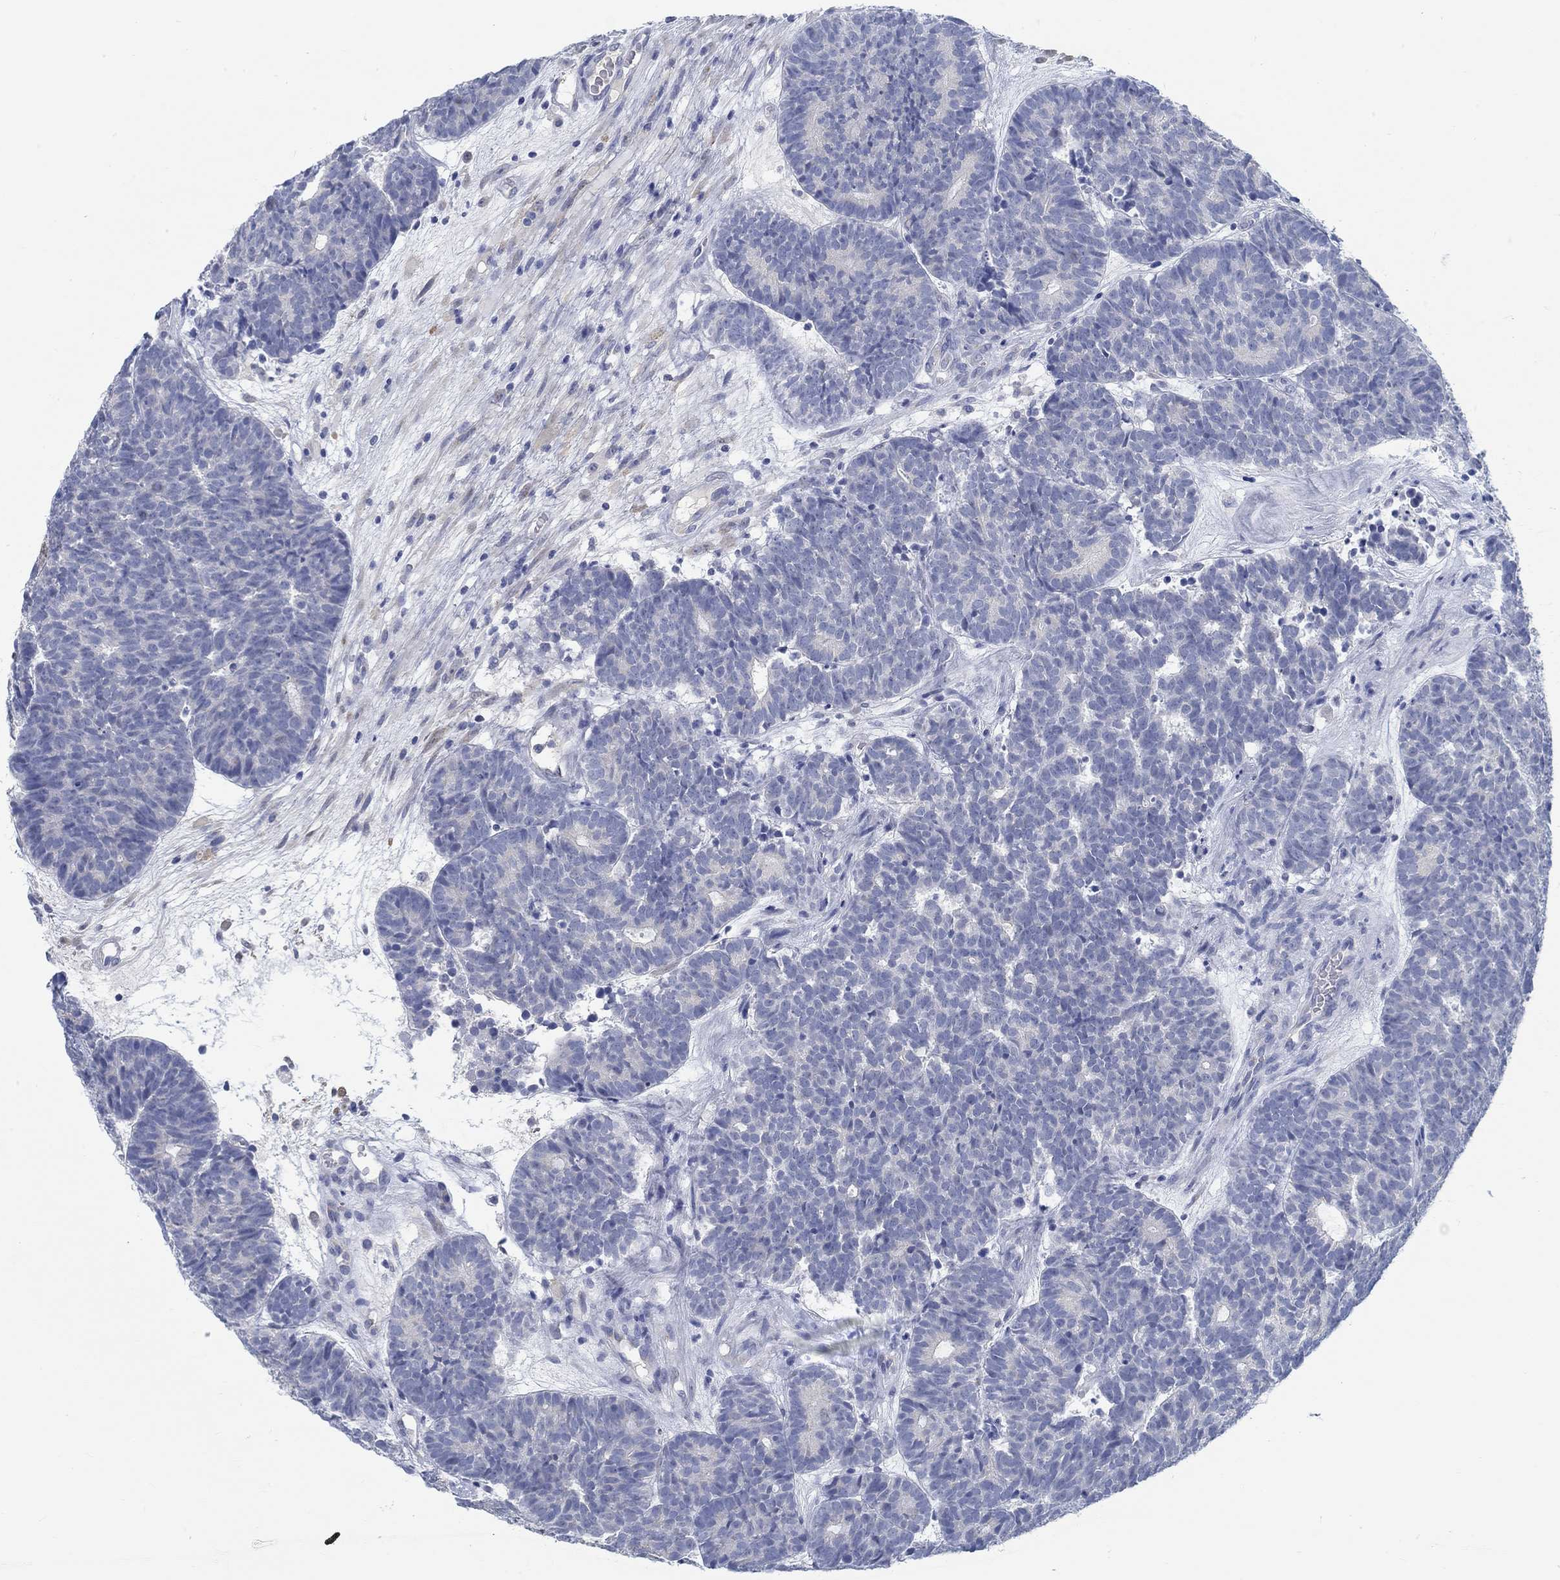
{"staining": {"intensity": "negative", "quantity": "none", "location": "none"}, "tissue": "head and neck cancer", "cell_type": "Tumor cells", "image_type": "cancer", "snomed": [{"axis": "morphology", "description": "Adenocarcinoma, NOS"}, {"axis": "topography", "description": "Head-Neck"}], "caption": "A high-resolution photomicrograph shows immunohistochemistry (IHC) staining of adenocarcinoma (head and neck), which shows no significant positivity in tumor cells.", "gene": "TEKT4", "patient": {"sex": "female", "age": 81}}